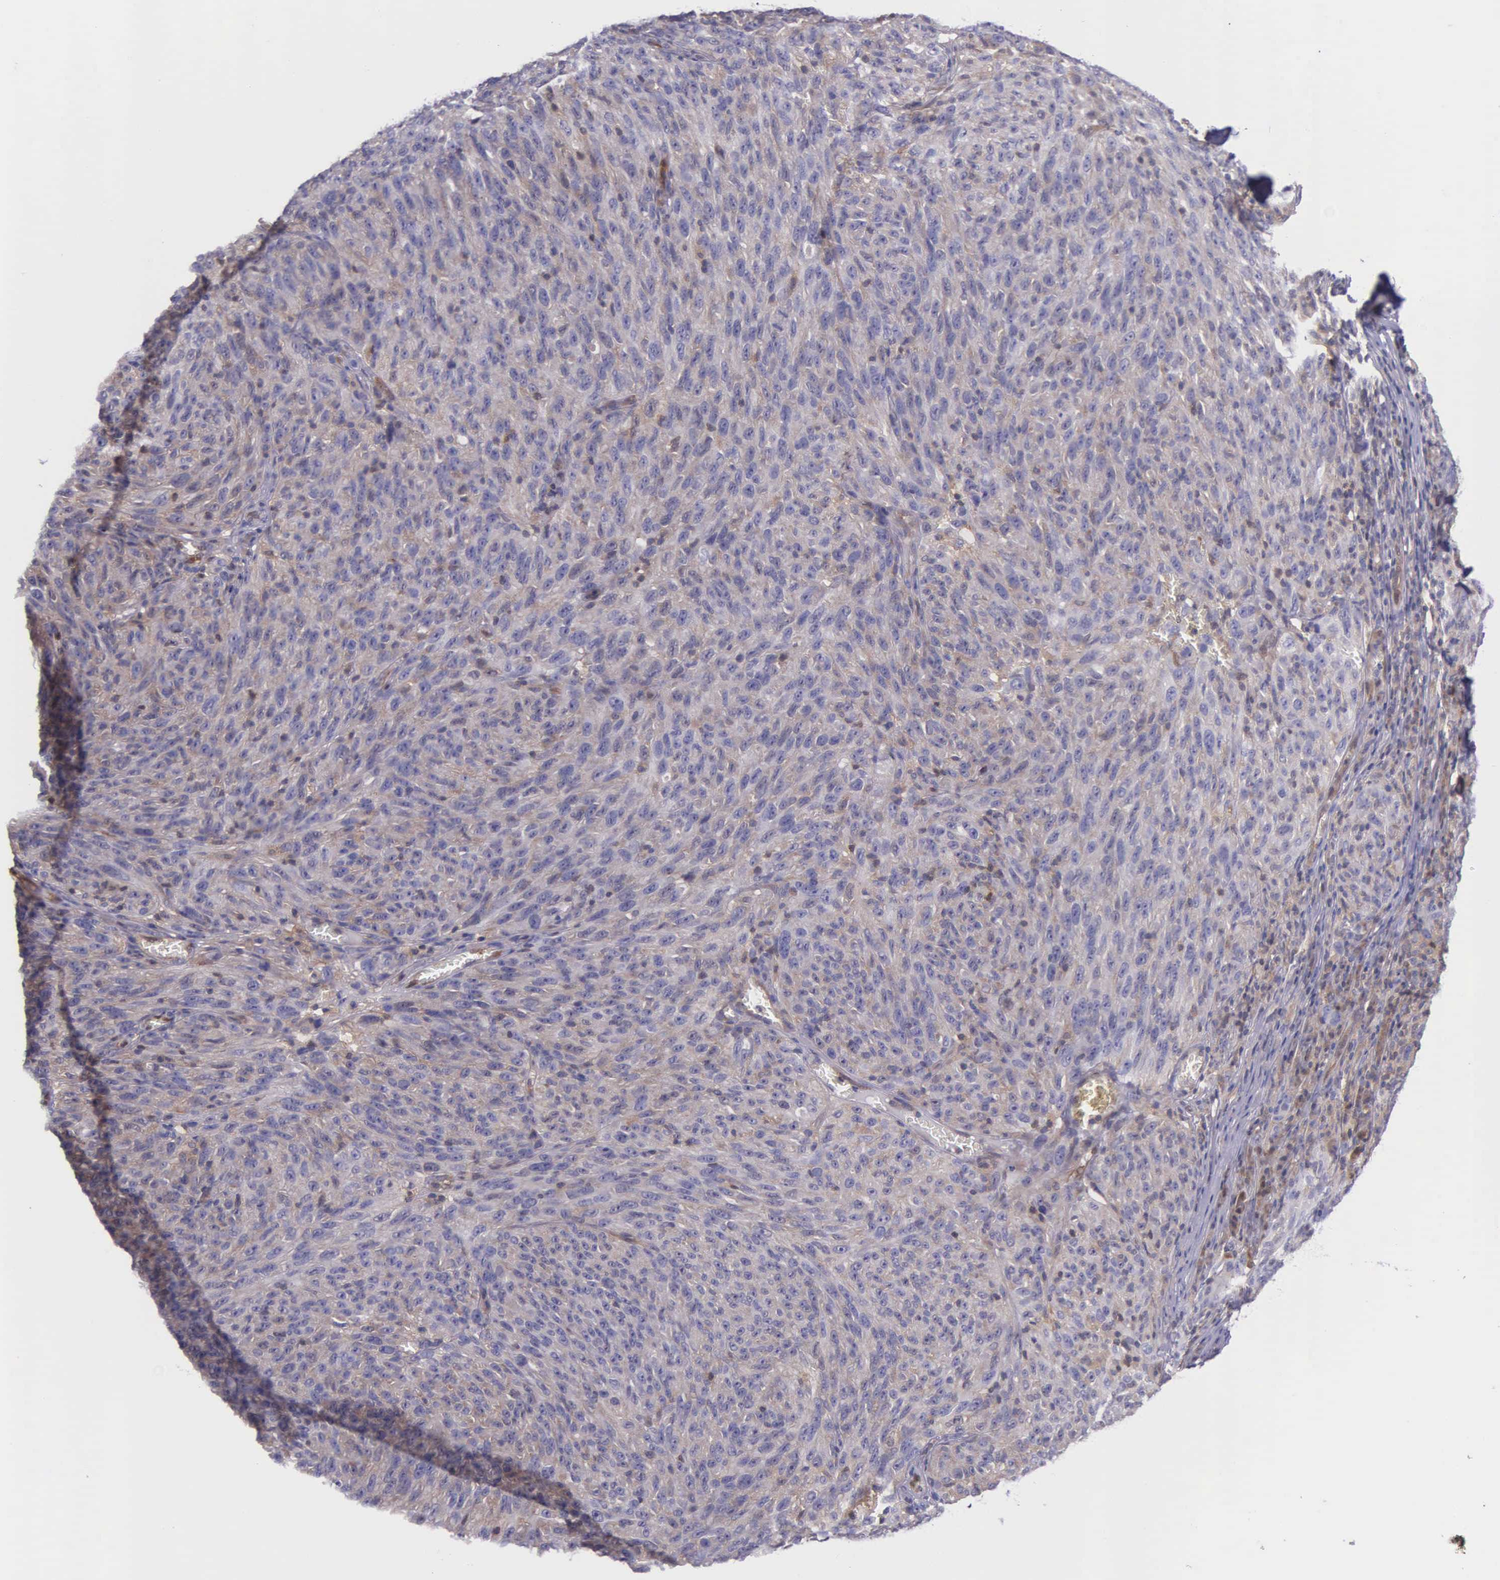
{"staining": {"intensity": "weak", "quantity": "25%-75%", "location": "cytoplasmic/membranous"}, "tissue": "melanoma", "cell_type": "Tumor cells", "image_type": "cancer", "snomed": [{"axis": "morphology", "description": "Malignant melanoma, NOS"}, {"axis": "topography", "description": "Skin"}], "caption": "Protein staining of melanoma tissue shows weak cytoplasmic/membranous positivity in approximately 25%-75% of tumor cells.", "gene": "GMPR2", "patient": {"sex": "male", "age": 76}}